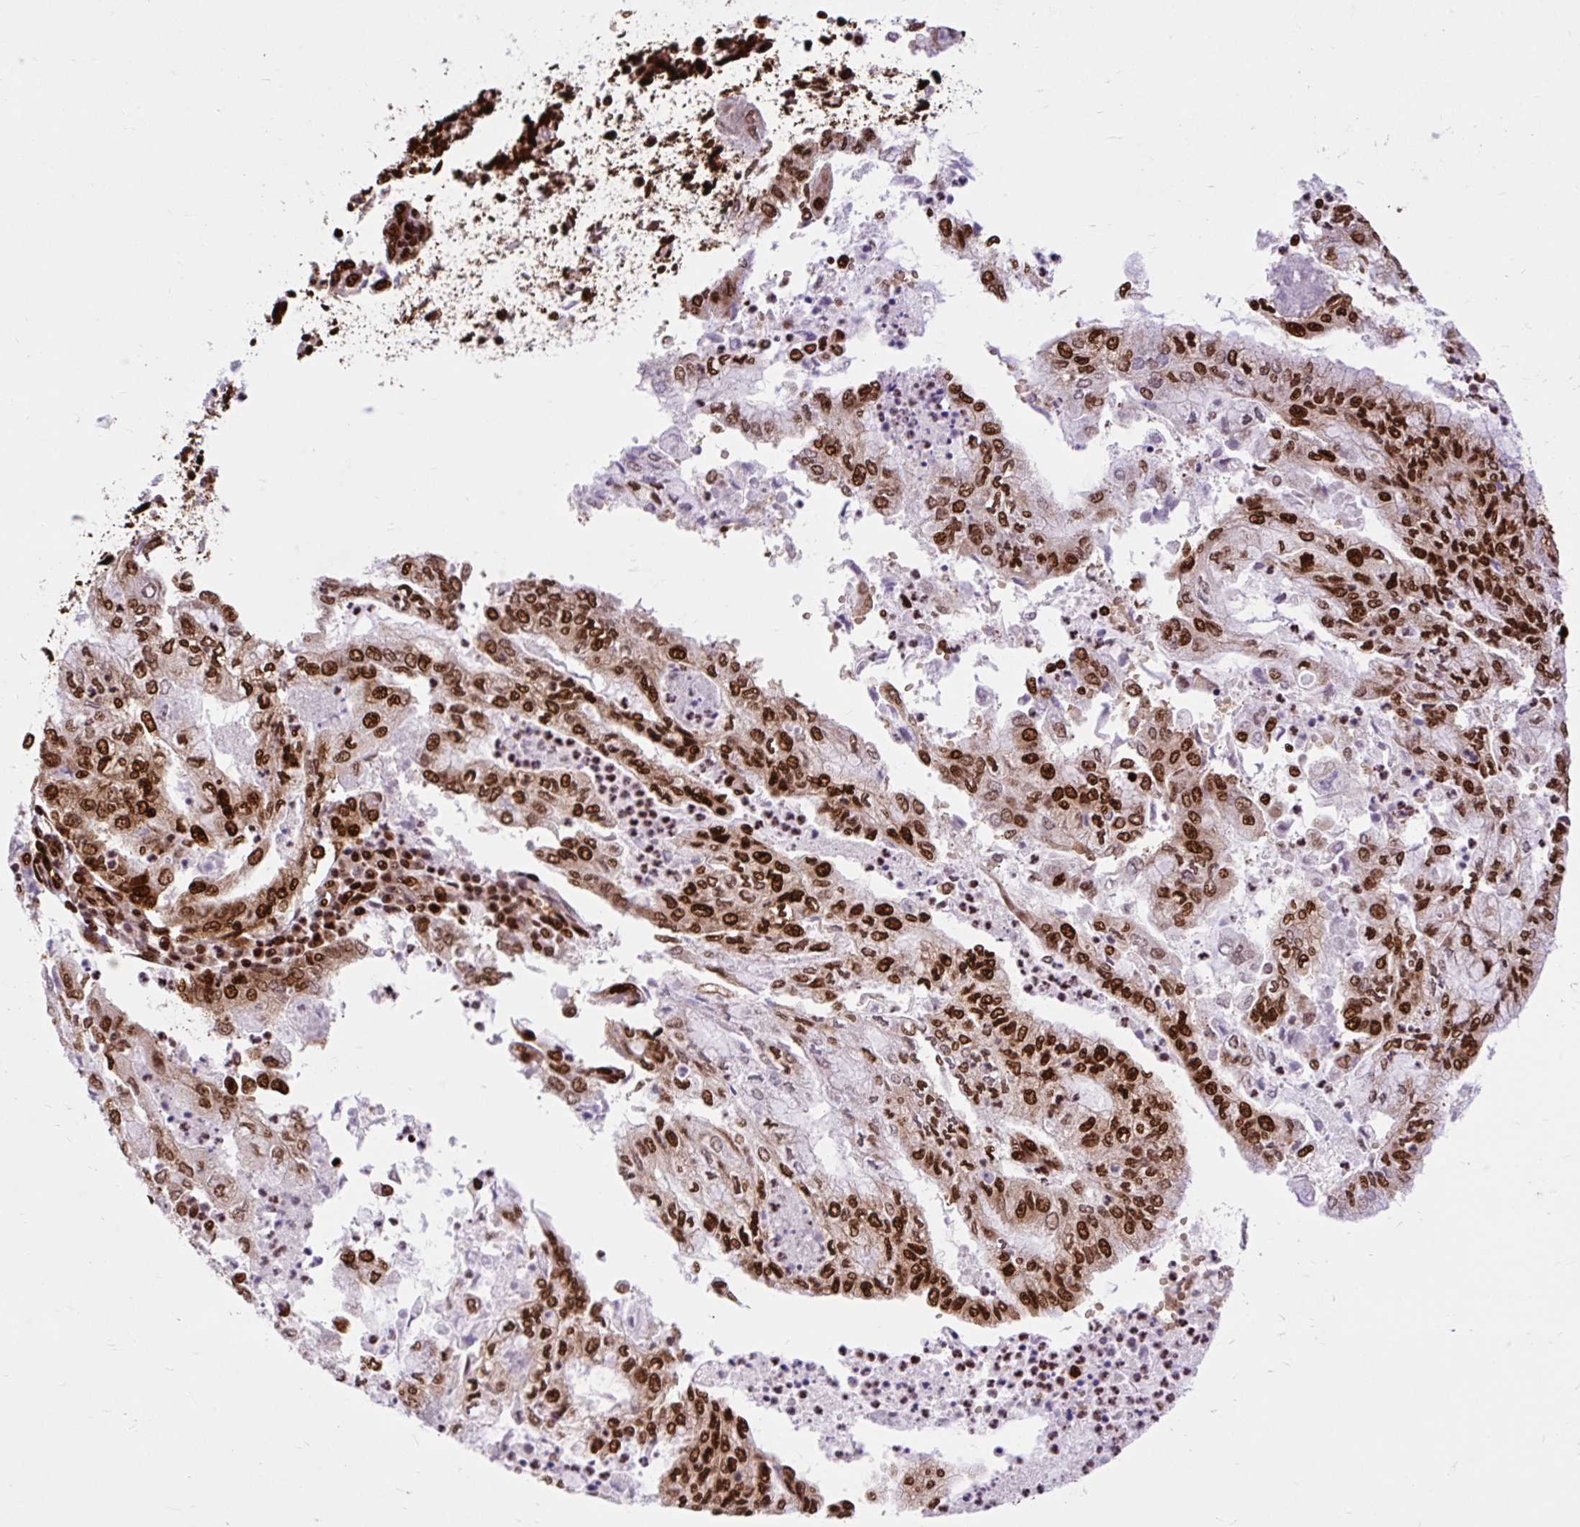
{"staining": {"intensity": "strong", "quantity": ">75%", "location": "nuclear"}, "tissue": "endometrial cancer", "cell_type": "Tumor cells", "image_type": "cancer", "snomed": [{"axis": "morphology", "description": "Adenocarcinoma, NOS"}, {"axis": "topography", "description": "Endometrium"}], "caption": "Protein analysis of endometrial cancer tissue shows strong nuclear expression in approximately >75% of tumor cells. (Stains: DAB in brown, nuclei in blue, Microscopy: brightfield microscopy at high magnification).", "gene": "FUS", "patient": {"sex": "female", "age": 75}}